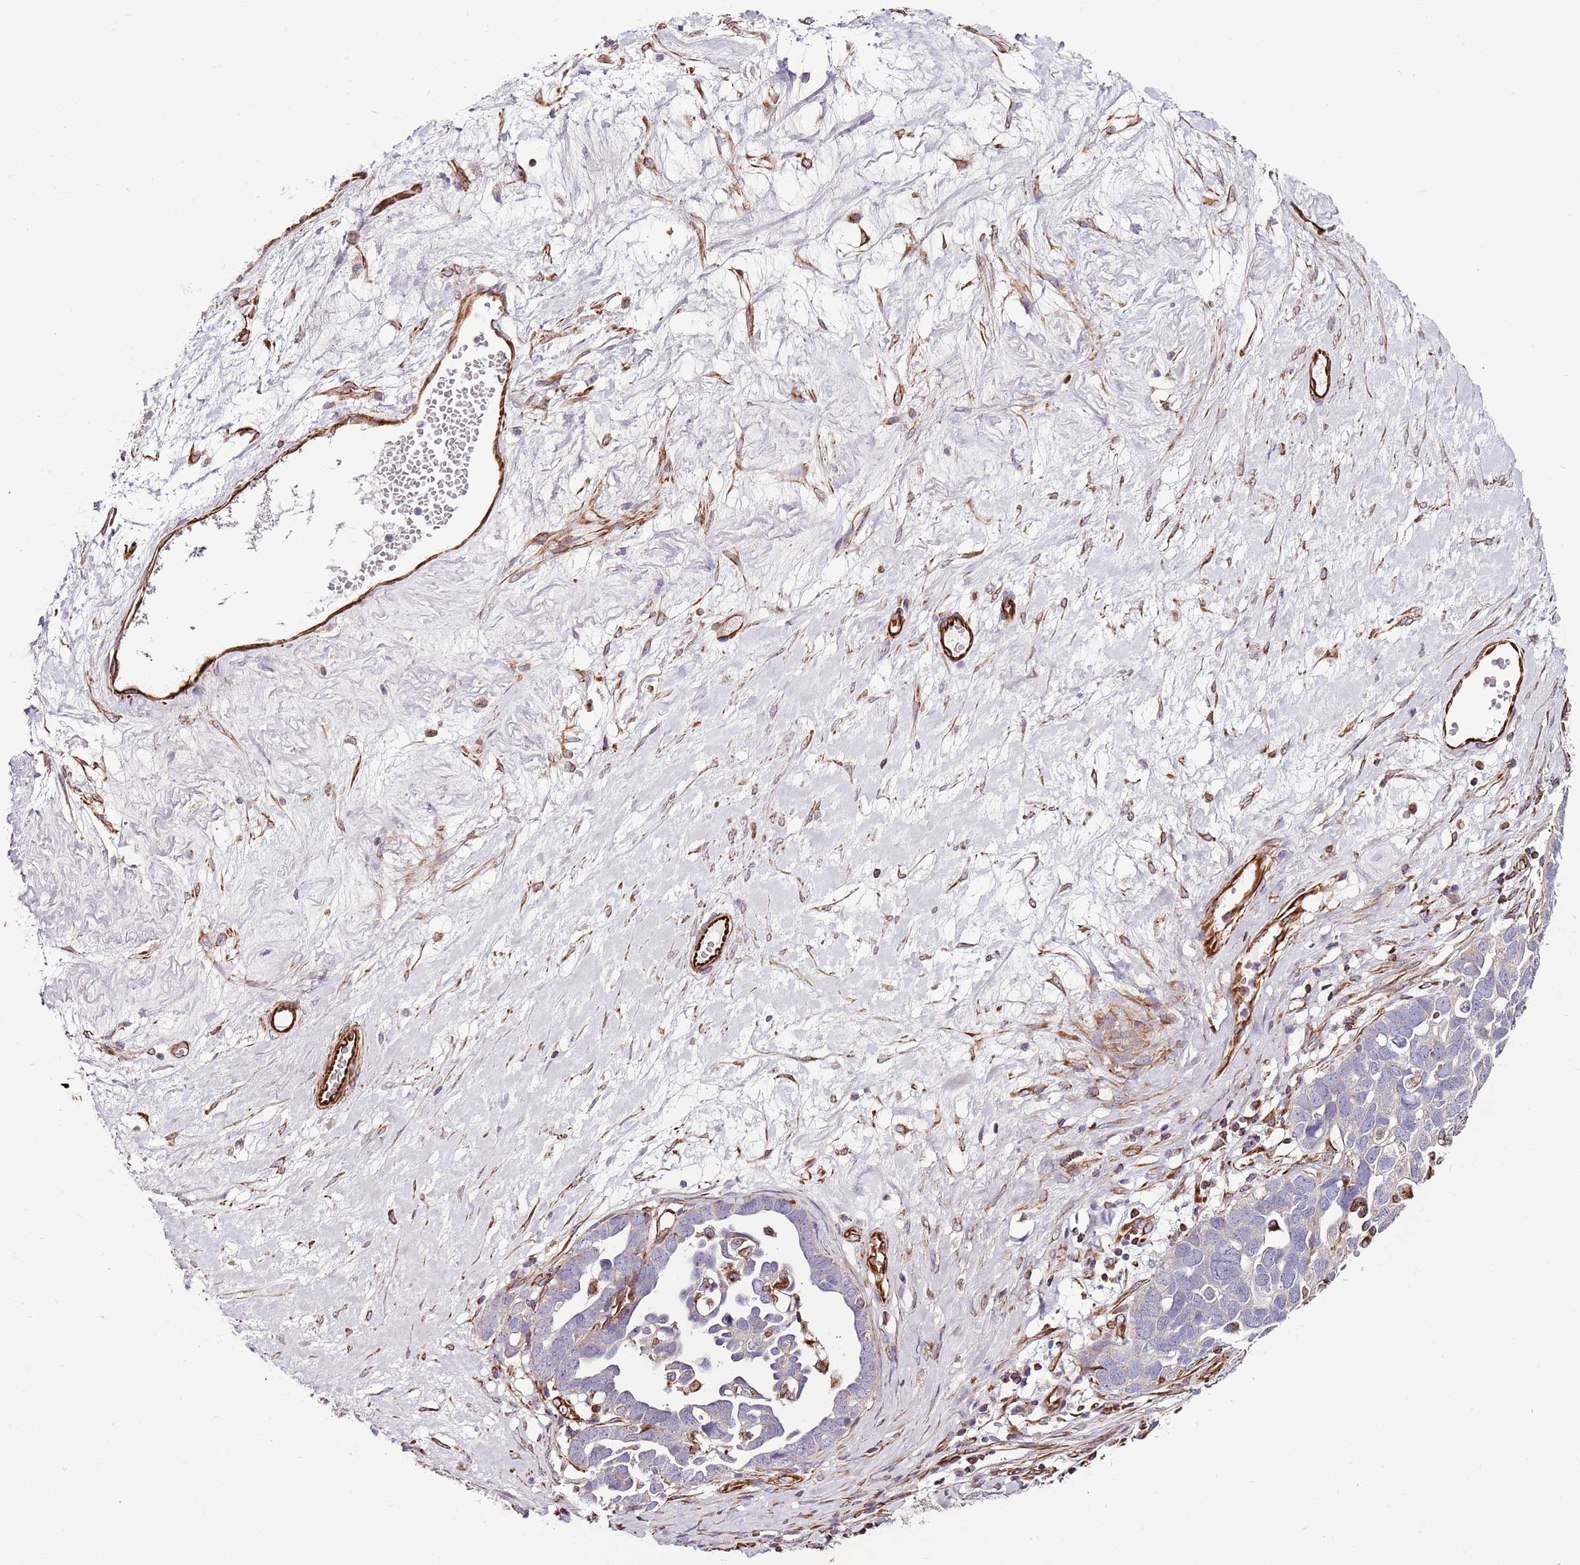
{"staining": {"intensity": "negative", "quantity": "none", "location": "none"}, "tissue": "ovarian cancer", "cell_type": "Tumor cells", "image_type": "cancer", "snomed": [{"axis": "morphology", "description": "Cystadenocarcinoma, serous, NOS"}, {"axis": "topography", "description": "Ovary"}], "caption": "DAB immunohistochemical staining of ovarian cancer demonstrates no significant positivity in tumor cells.", "gene": "ZNF786", "patient": {"sex": "female", "age": 54}}